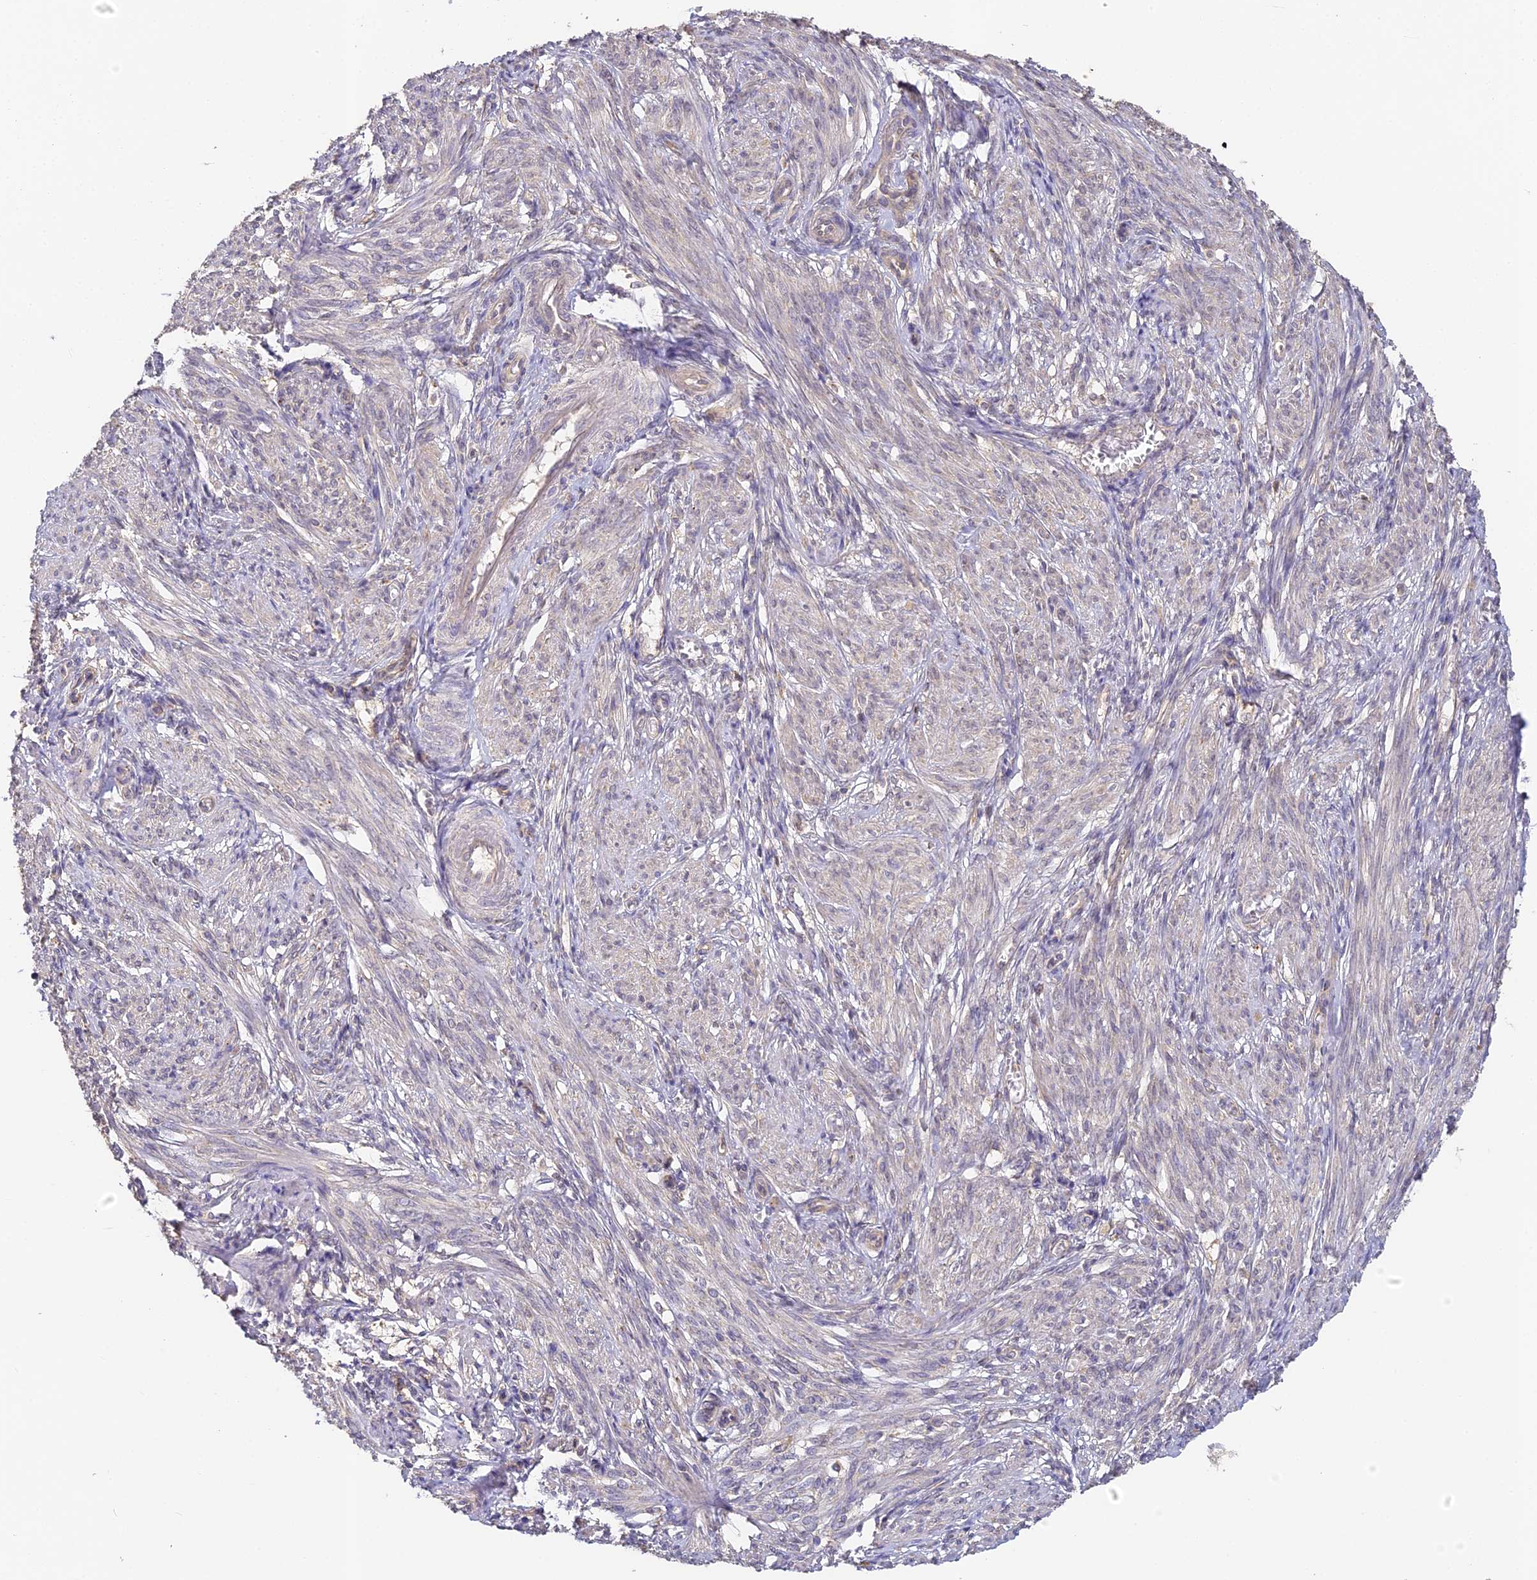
{"staining": {"intensity": "weak", "quantity": "<25%", "location": "cytoplasmic/membranous"}, "tissue": "smooth muscle", "cell_type": "Smooth muscle cells", "image_type": "normal", "snomed": [{"axis": "morphology", "description": "Normal tissue, NOS"}, {"axis": "topography", "description": "Smooth muscle"}], "caption": "DAB immunohistochemical staining of benign smooth muscle demonstrates no significant expression in smooth muscle cells. (Brightfield microscopy of DAB immunohistochemistry (IHC) at high magnification).", "gene": "YAE1", "patient": {"sex": "female", "age": 39}}